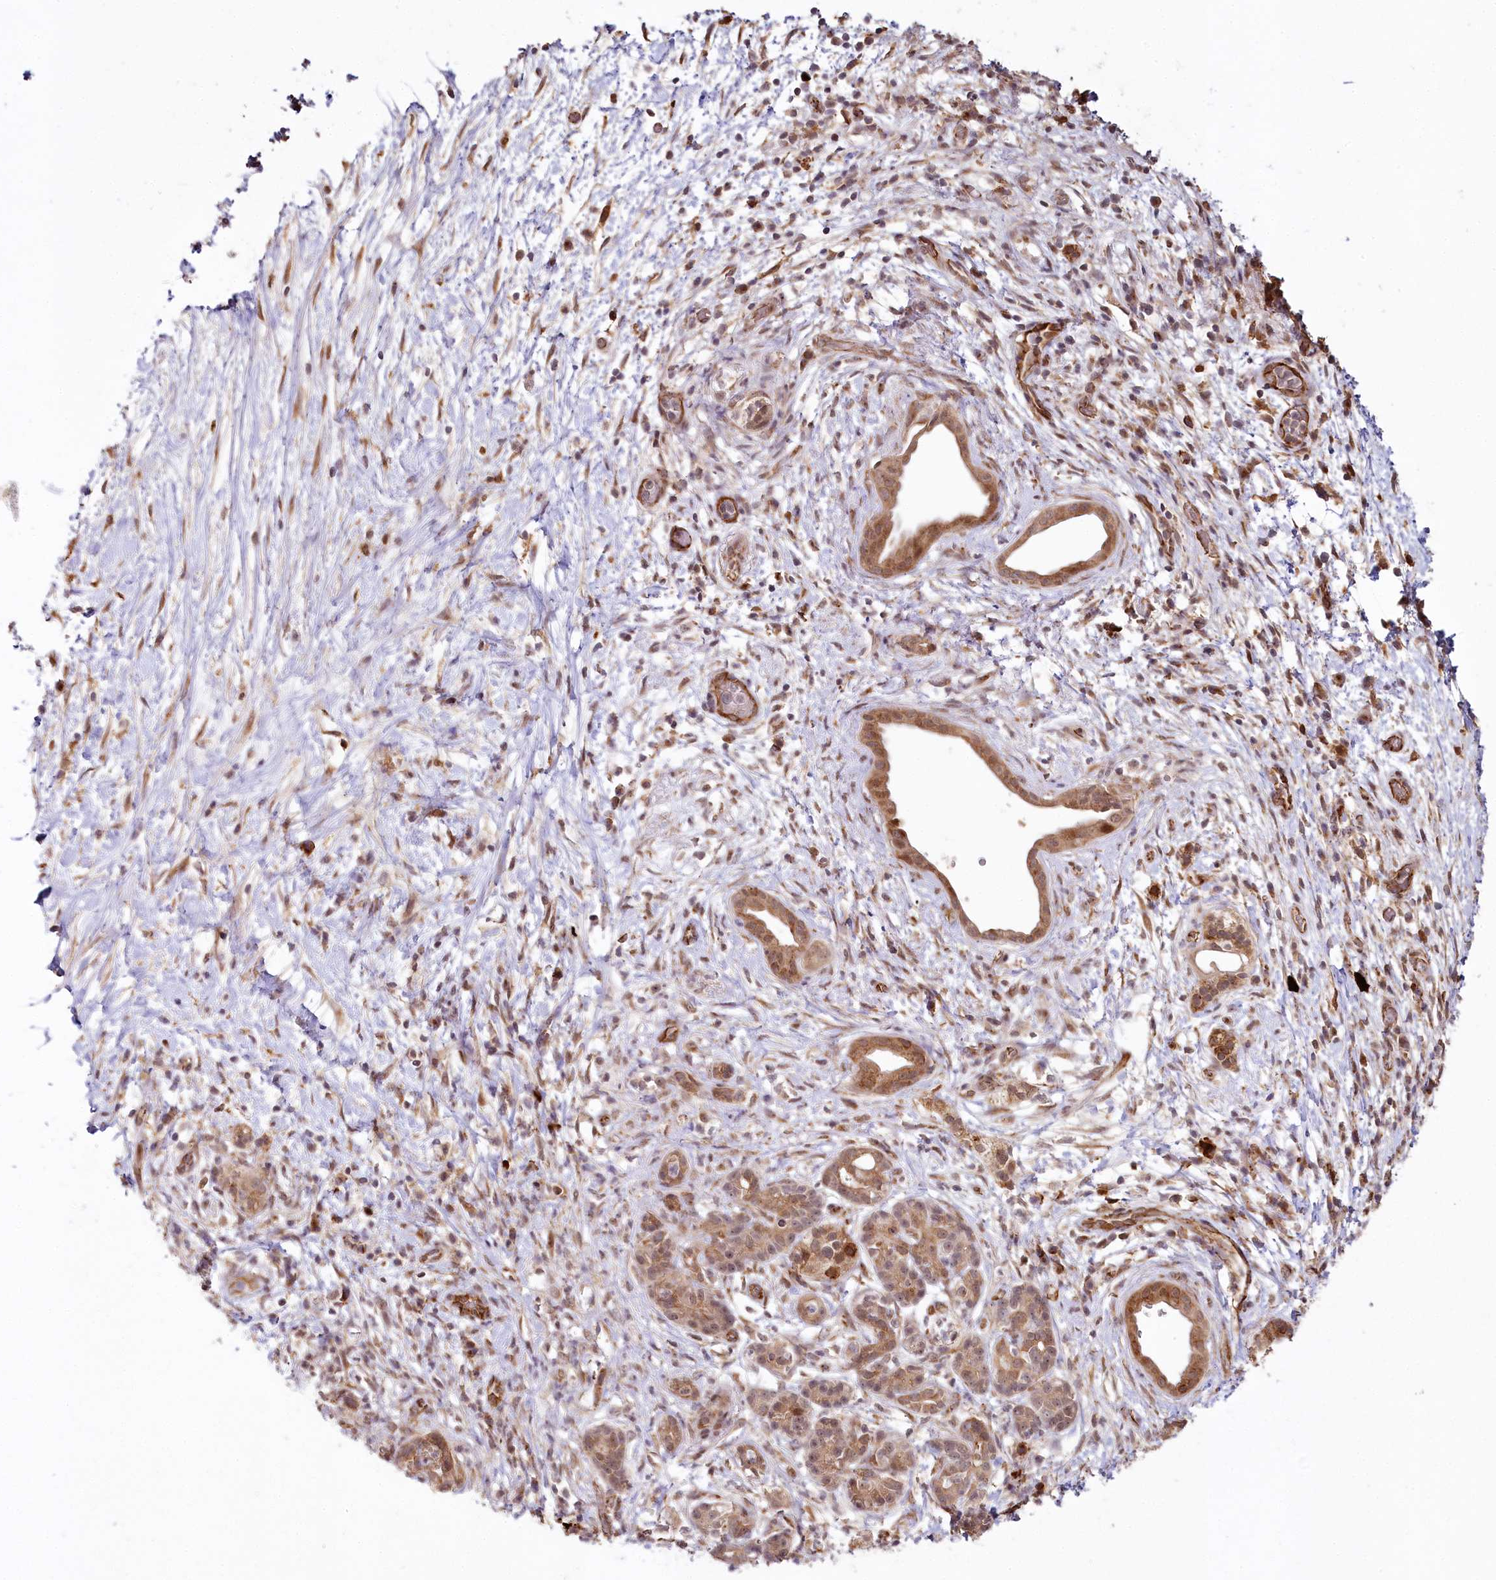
{"staining": {"intensity": "moderate", "quantity": ">75%", "location": "cytoplasmic/membranous,nuclear"}, "tissue": "pancreatic cancer", "cell_type": "Tumor cells", "image_type": "cancer", "snomed": [{"axis": "morphology", "description": "Adenocarcinoma, NOS"}, {"axis": "topography", "description": "Pancreas"}], "caption": "Immunohistochemical staining of pancreatic cancer (adenocarcinoma) displays medium levels of moderate cytoplasmic/membranous and nuclear protein expression in about >75% of tumor cells. The staining is performed using DAB (3,3'-diaminobenzidine) brown chromogen to label protein expression. The nuclei are counter-stained blue using hematoxylin.", "gene": "ALKBH8", "patient": {"sex": "female", "age": 73}}